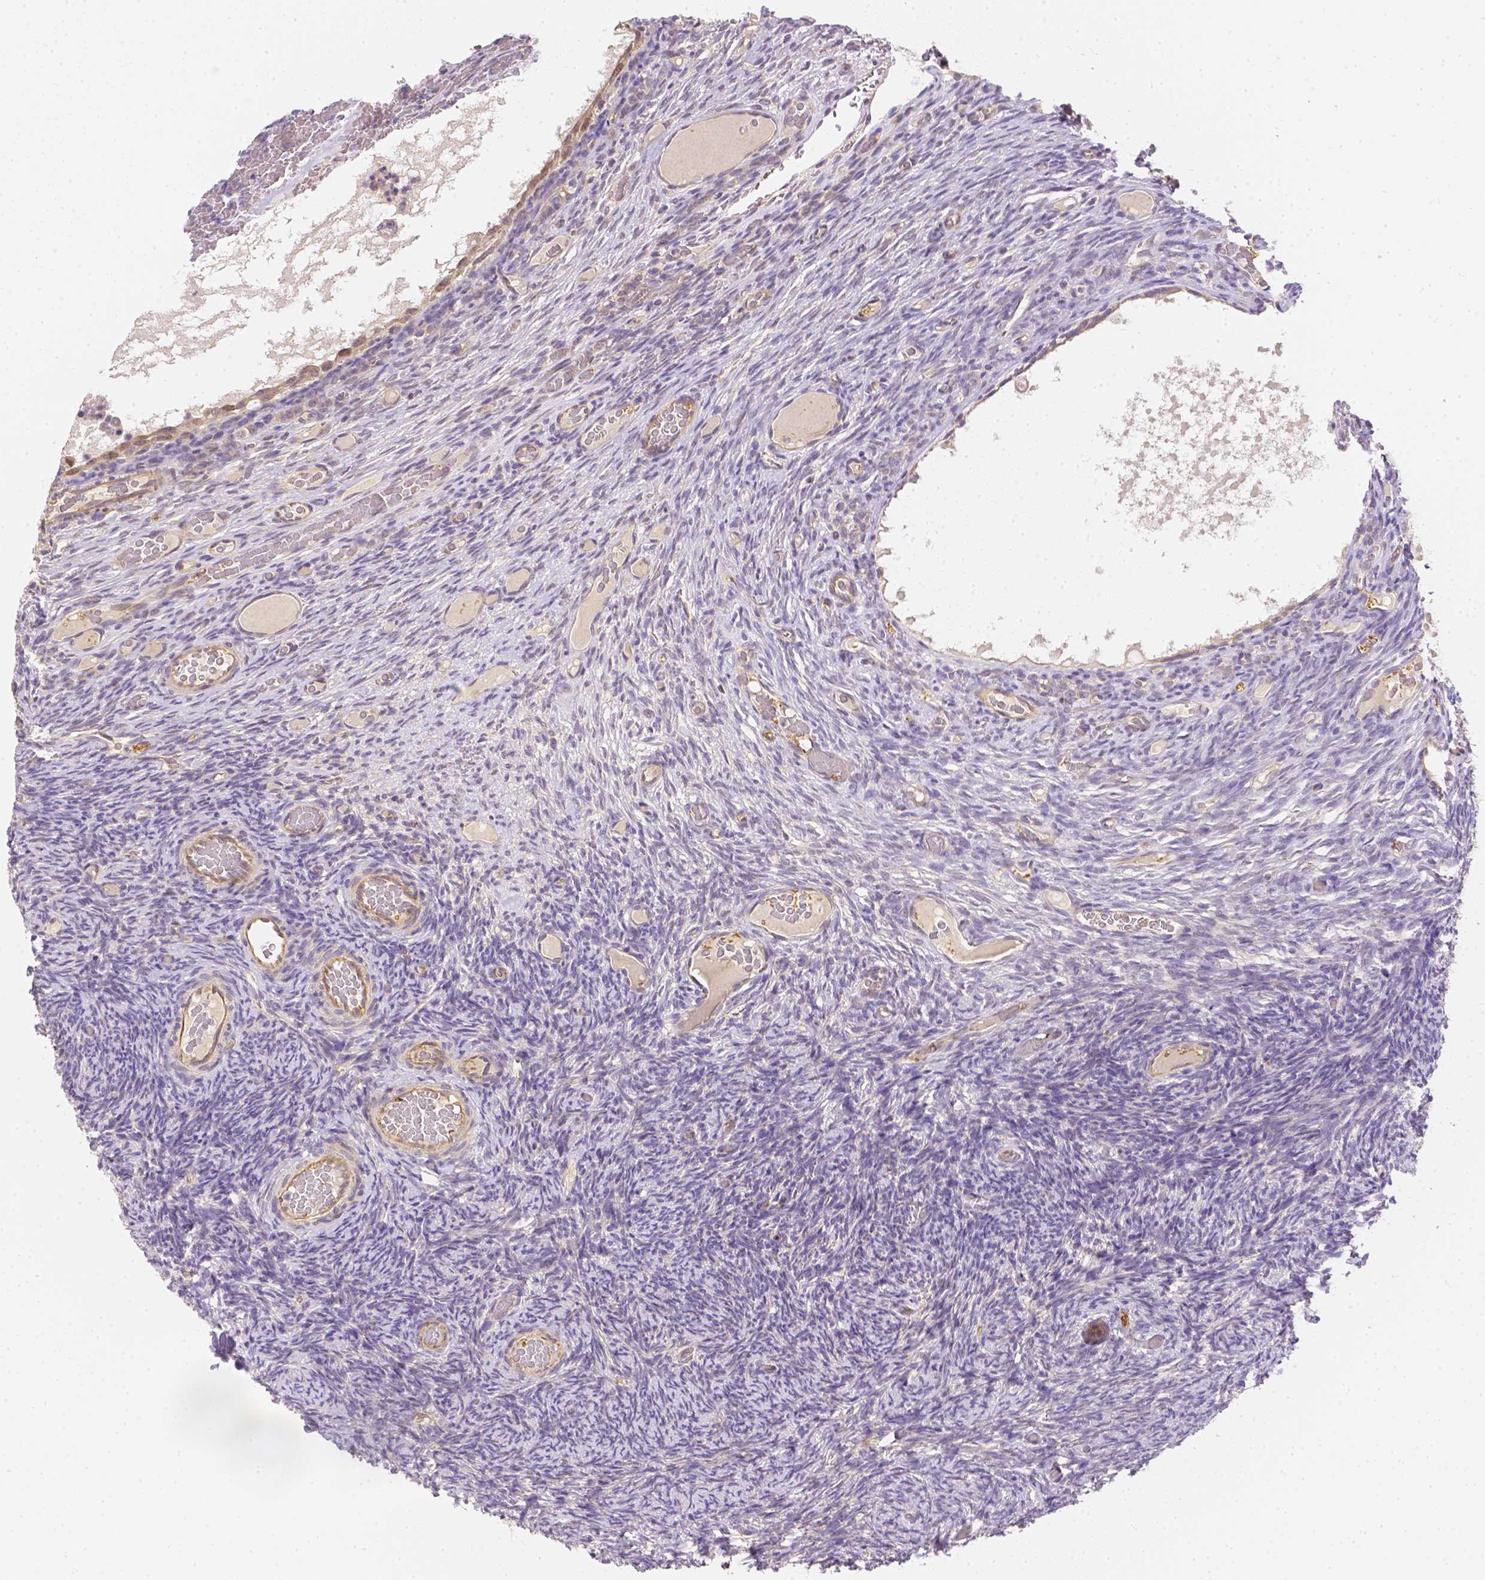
{"staining": {"intensity": "negative", "quantity": "none", "location": "none"}, "tissue": "ovary", "cell_type": "Ovarian stroma cells", "image_type": "normal", "snomed": [{"axis": "morphology", "description": "Normal tissue, NOS"}, {"axis": "topography", "description": "Ovary"}], "caption": "An immunohistochemistry photomicrograph of benign ovary is shown. There is no staining in ovarian stroma cells of ovary. The staining was performed using DAB to visualize the protein expression in brown, while the nuclei were stained in blue with hematoxylin (Magnification: 20x).", "gene": "C10orf67", "patient": {"sex": "female", "age": 34}}